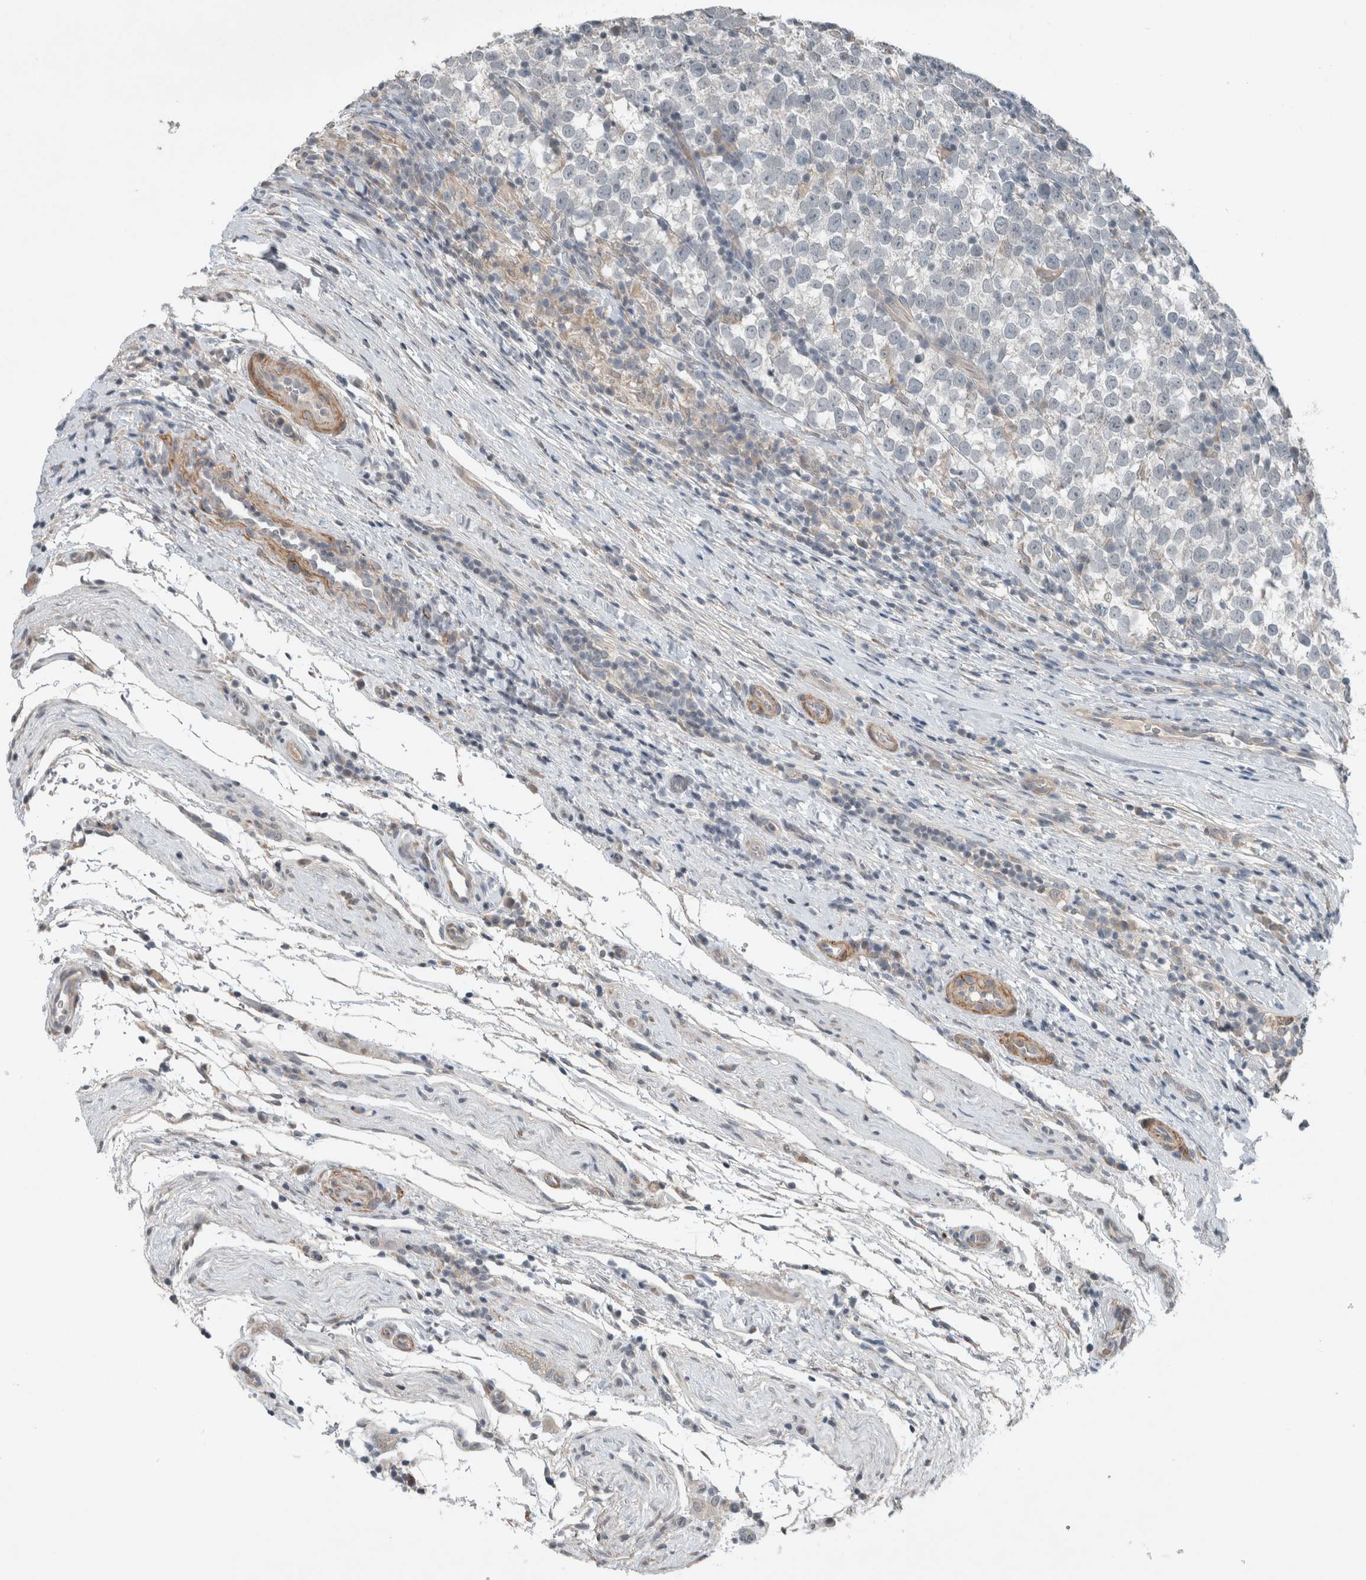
{"staining": {"intensity": "negative", "quantity": "none", "location": "none"}, "tissue": "testis cancer", "cell_type": "Tumor cells", "image_type": "cancer", "snomed": [{"axis": "morphology", "description": "Normal tissue, NOS"}, {"axis": "morphology", "description": "Seminoma, NOS"}, {"axis": "topography", "description": "Testis"}], "caption": "High power microscopy histopathology image of an immunohistochemistry (IHC) micrograph of testis cancer, revealing no significant positivity in tumor cells. (DAB (3,3'-diaminobenzidine) IHC visualized using brightfield microscopy, high magnification).", "gene": "JADE2", "patient": {"sex": "male", "age": 43}}